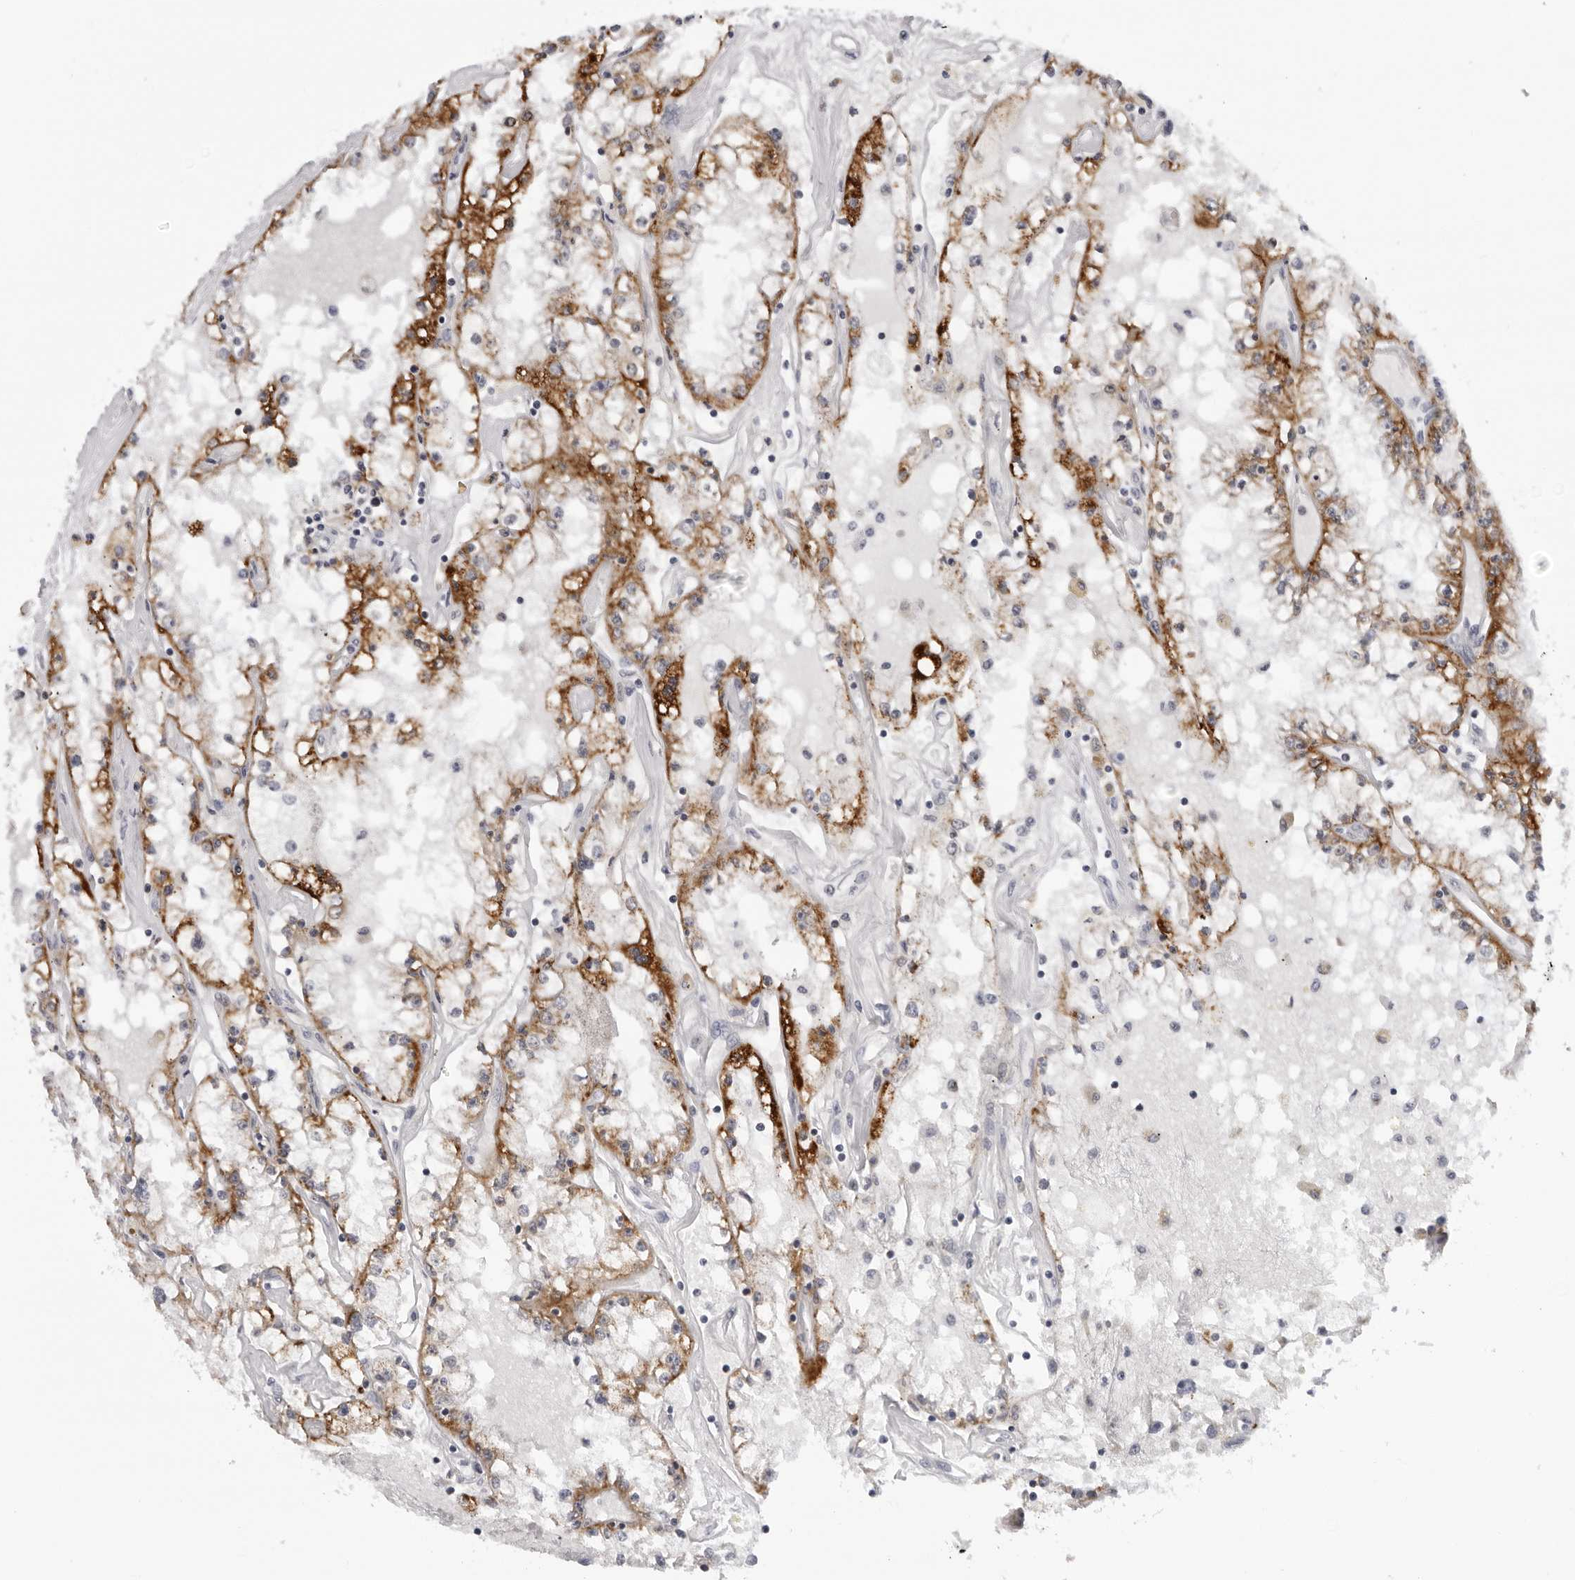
{"staining": {"intensity": "moderate", "quantity": ">75%", "location": "cytoplasmic/membranous"}, "tissue": "renal cancer", "cell_type": "Tumor cells", "image_type": "cancer", "snomed": [{"axis": "morphology", "description": "Adenocarcinoma, NOS"}, {"axis": "topography", "description": "Kidney"}], "caption": "About >75% of tumor cells in renal cancer (adenocarcinoma) demonstrate moderate cytoplasmic/membranous protein staining as visualized by brown immunohistochemical staining.", "gene": "CPT2", "patient": {"sex": "male", "age": 56}}